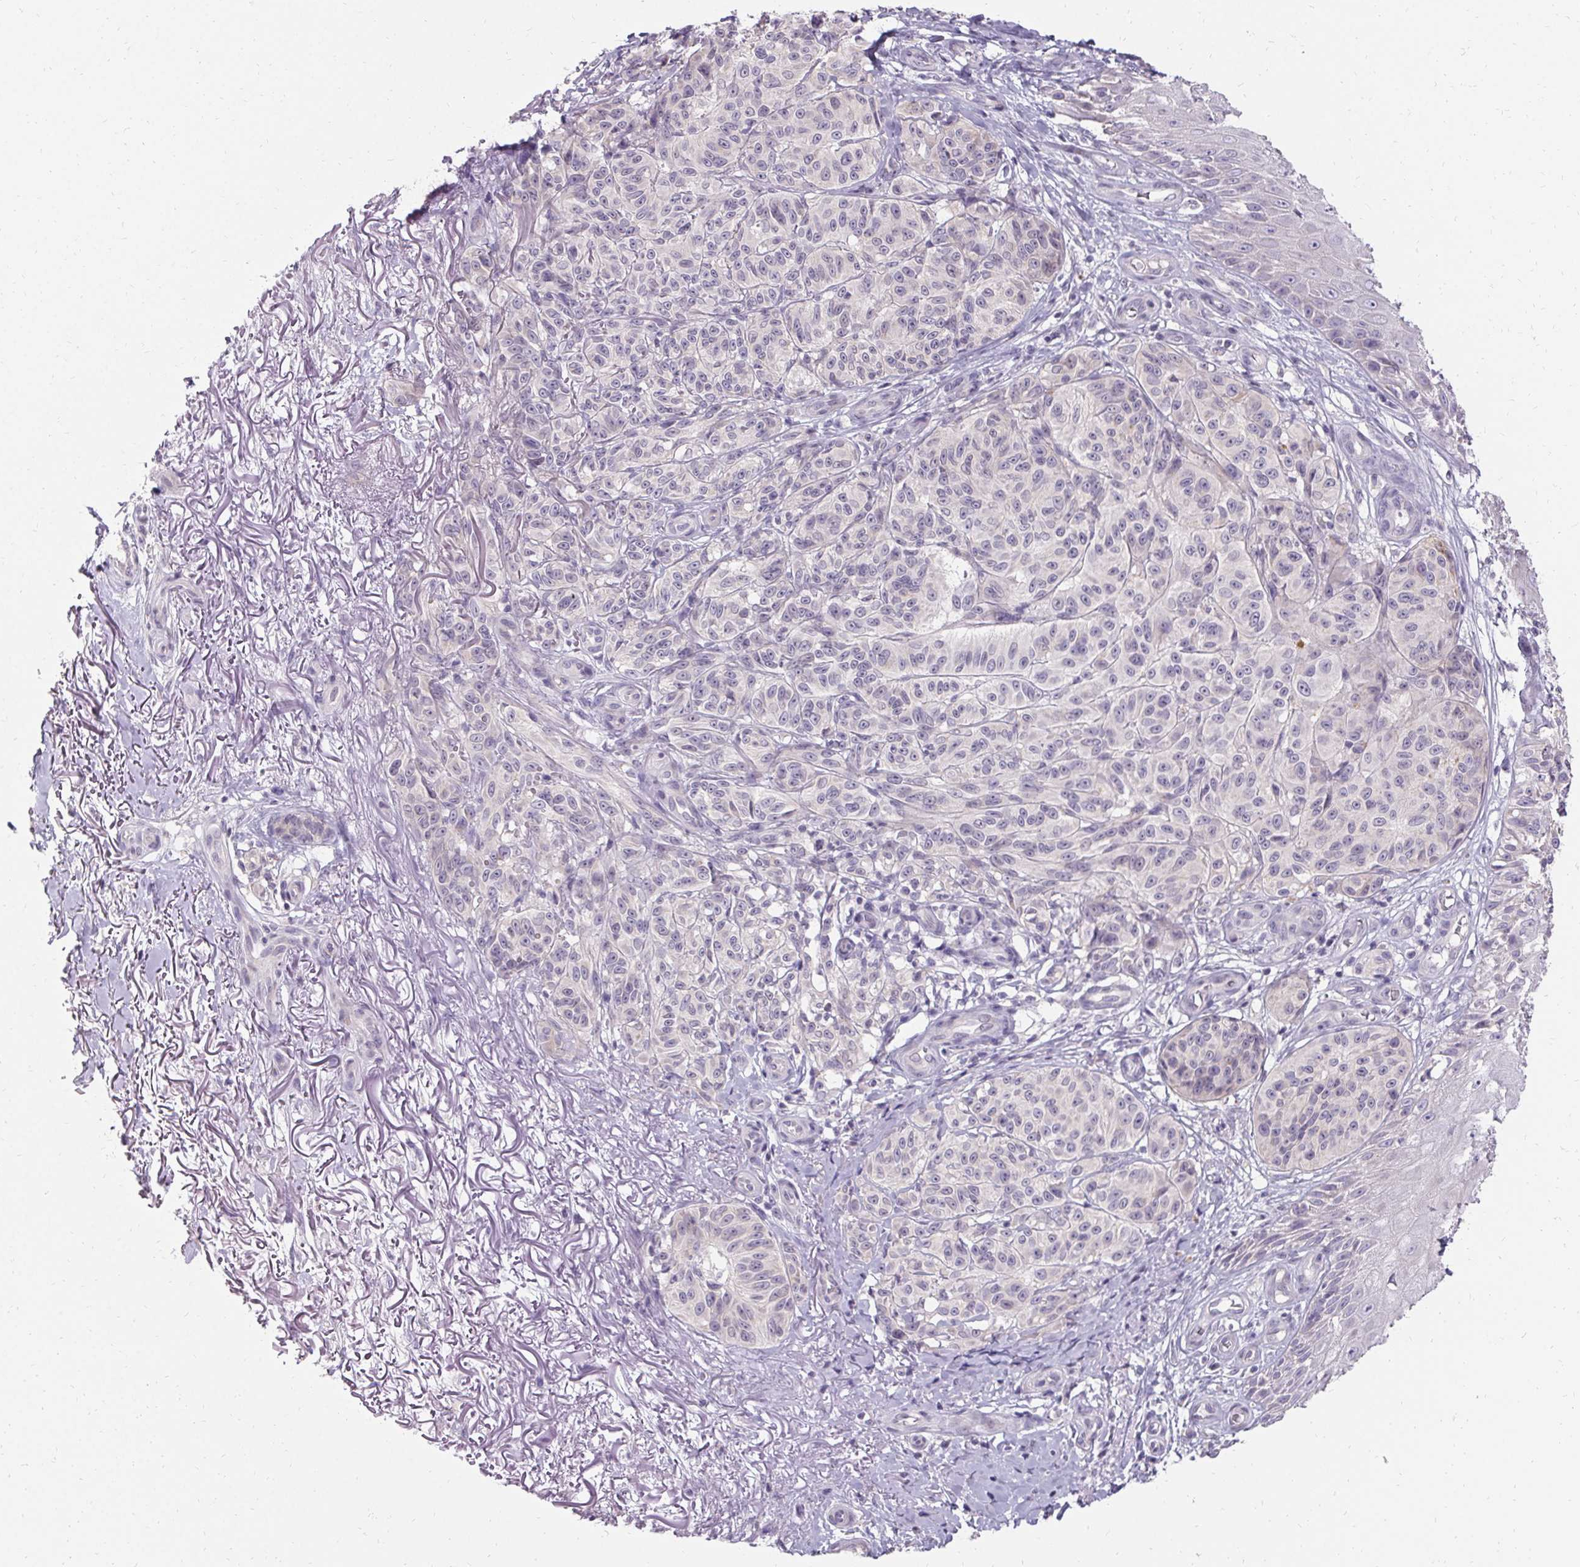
{"staining": {"intensity": "negative", "quantity": "none", "location": "none"}, "tissue": "melanoma", "cell_type": "Tumor cells", "image_type": "cancer", "snomed": [{"axis": "morphology", "description": "Malignant melanoma, NOS"}, {"axis": "topography", "description": "Skin"}], "caption": "This is an immunohistochemistry micrograph of melanoma. There is no staining in tumor cells.", "gene": "HSD17B3", "patient": {"sex": "female", "age": 85}}